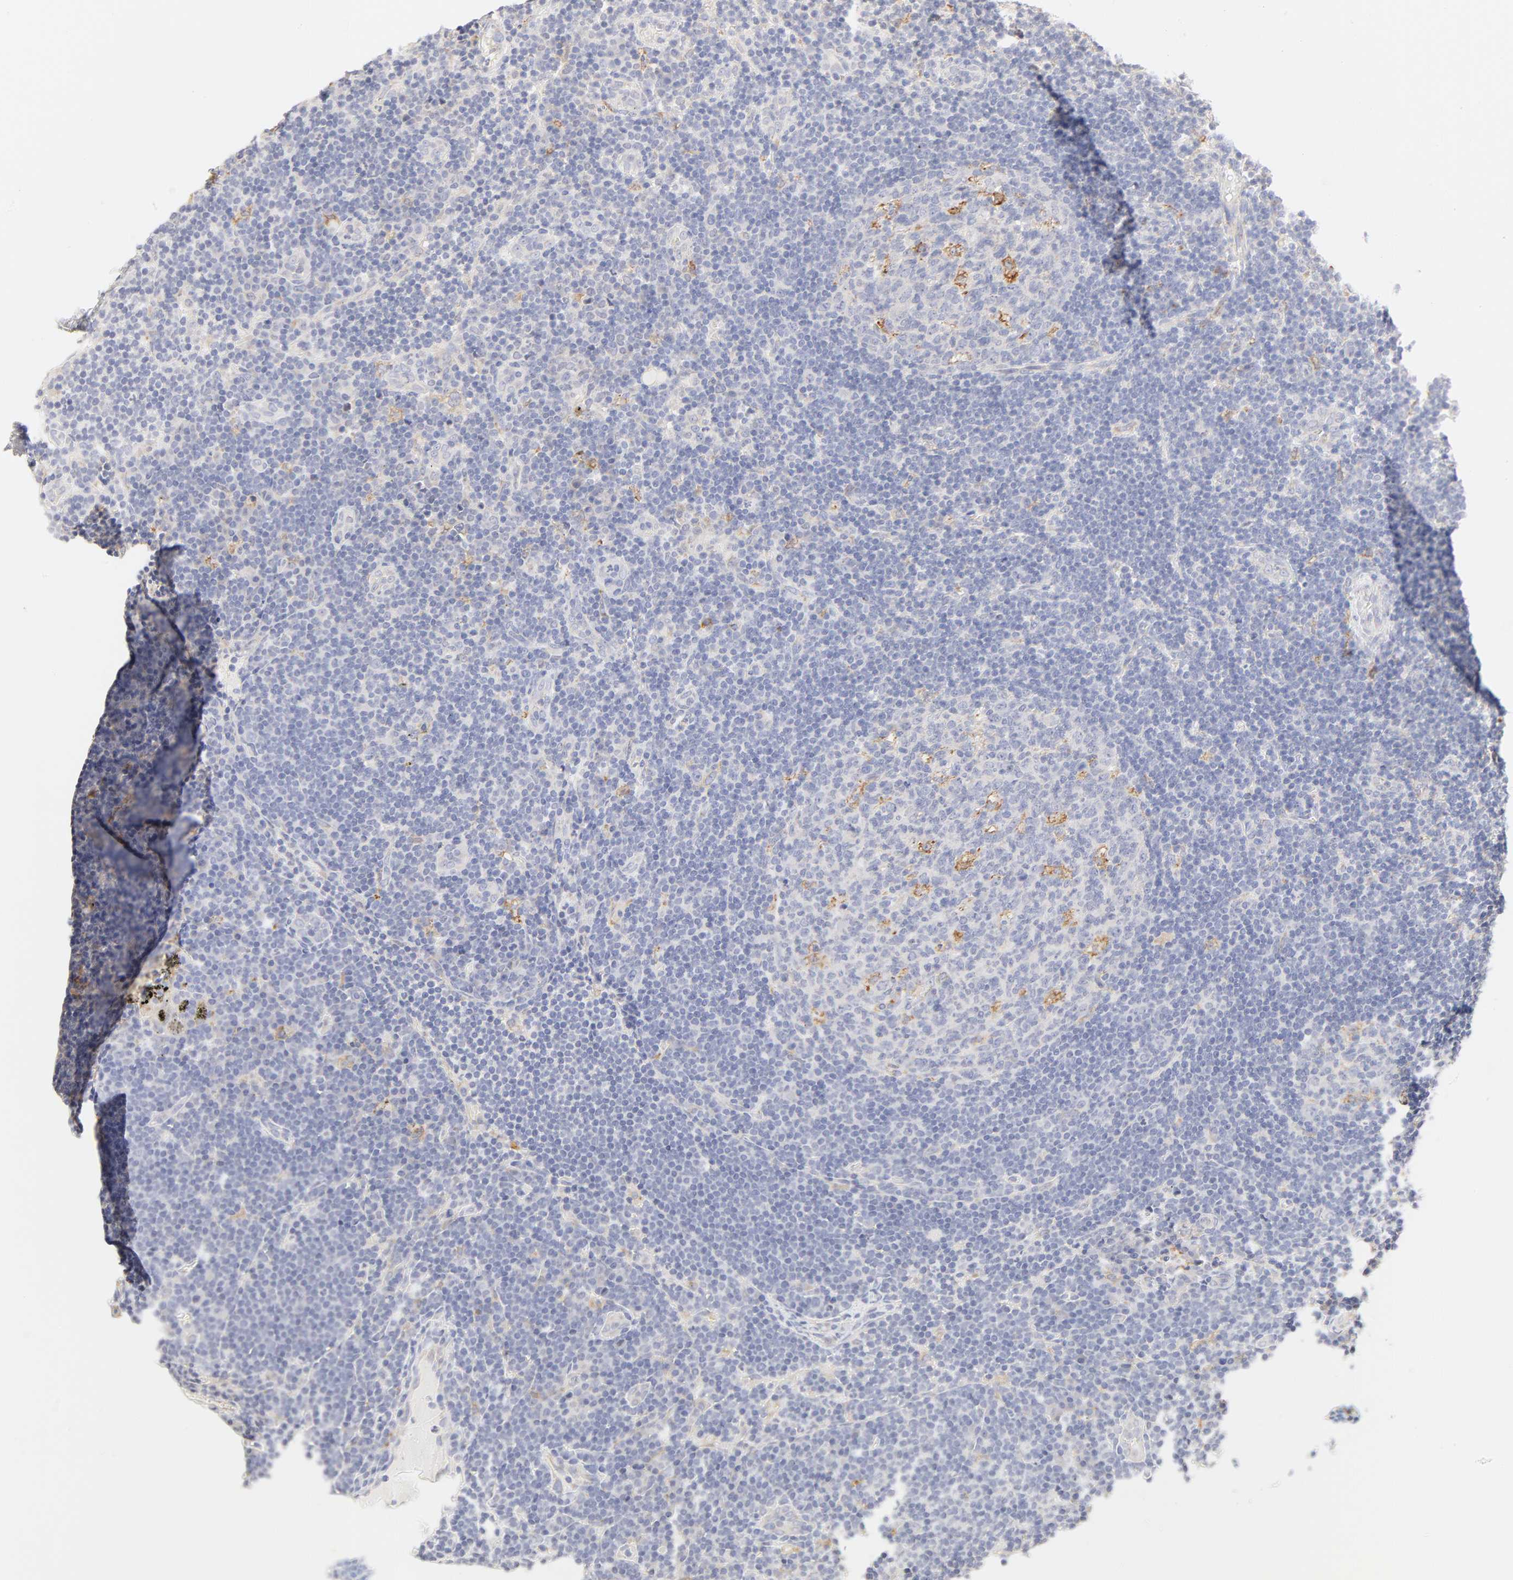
{"staining": {"intensity": "negative", "quantity": "none", "location": "none"}, "tissue": "lymph node", "cell_type": "Germinal center cells", "image_type": "normal", "snomed": [{"axis": "morphology", "description": "Normal tissue, NOS"}, {"axis": "morphology", "description": "Squamous cell carcinoma, metastatic, NOS"}, {"axis": "topography", "description": "Lymph node"}], "caption": "A photomicrograph of human lymph node is negative for staining in germinal center cells. (Immunohistochemistry (ihc), brightfield microscopy, high magnification).", "gene": "MTERF2", "patient": {"sex": "female", "age": 53}}